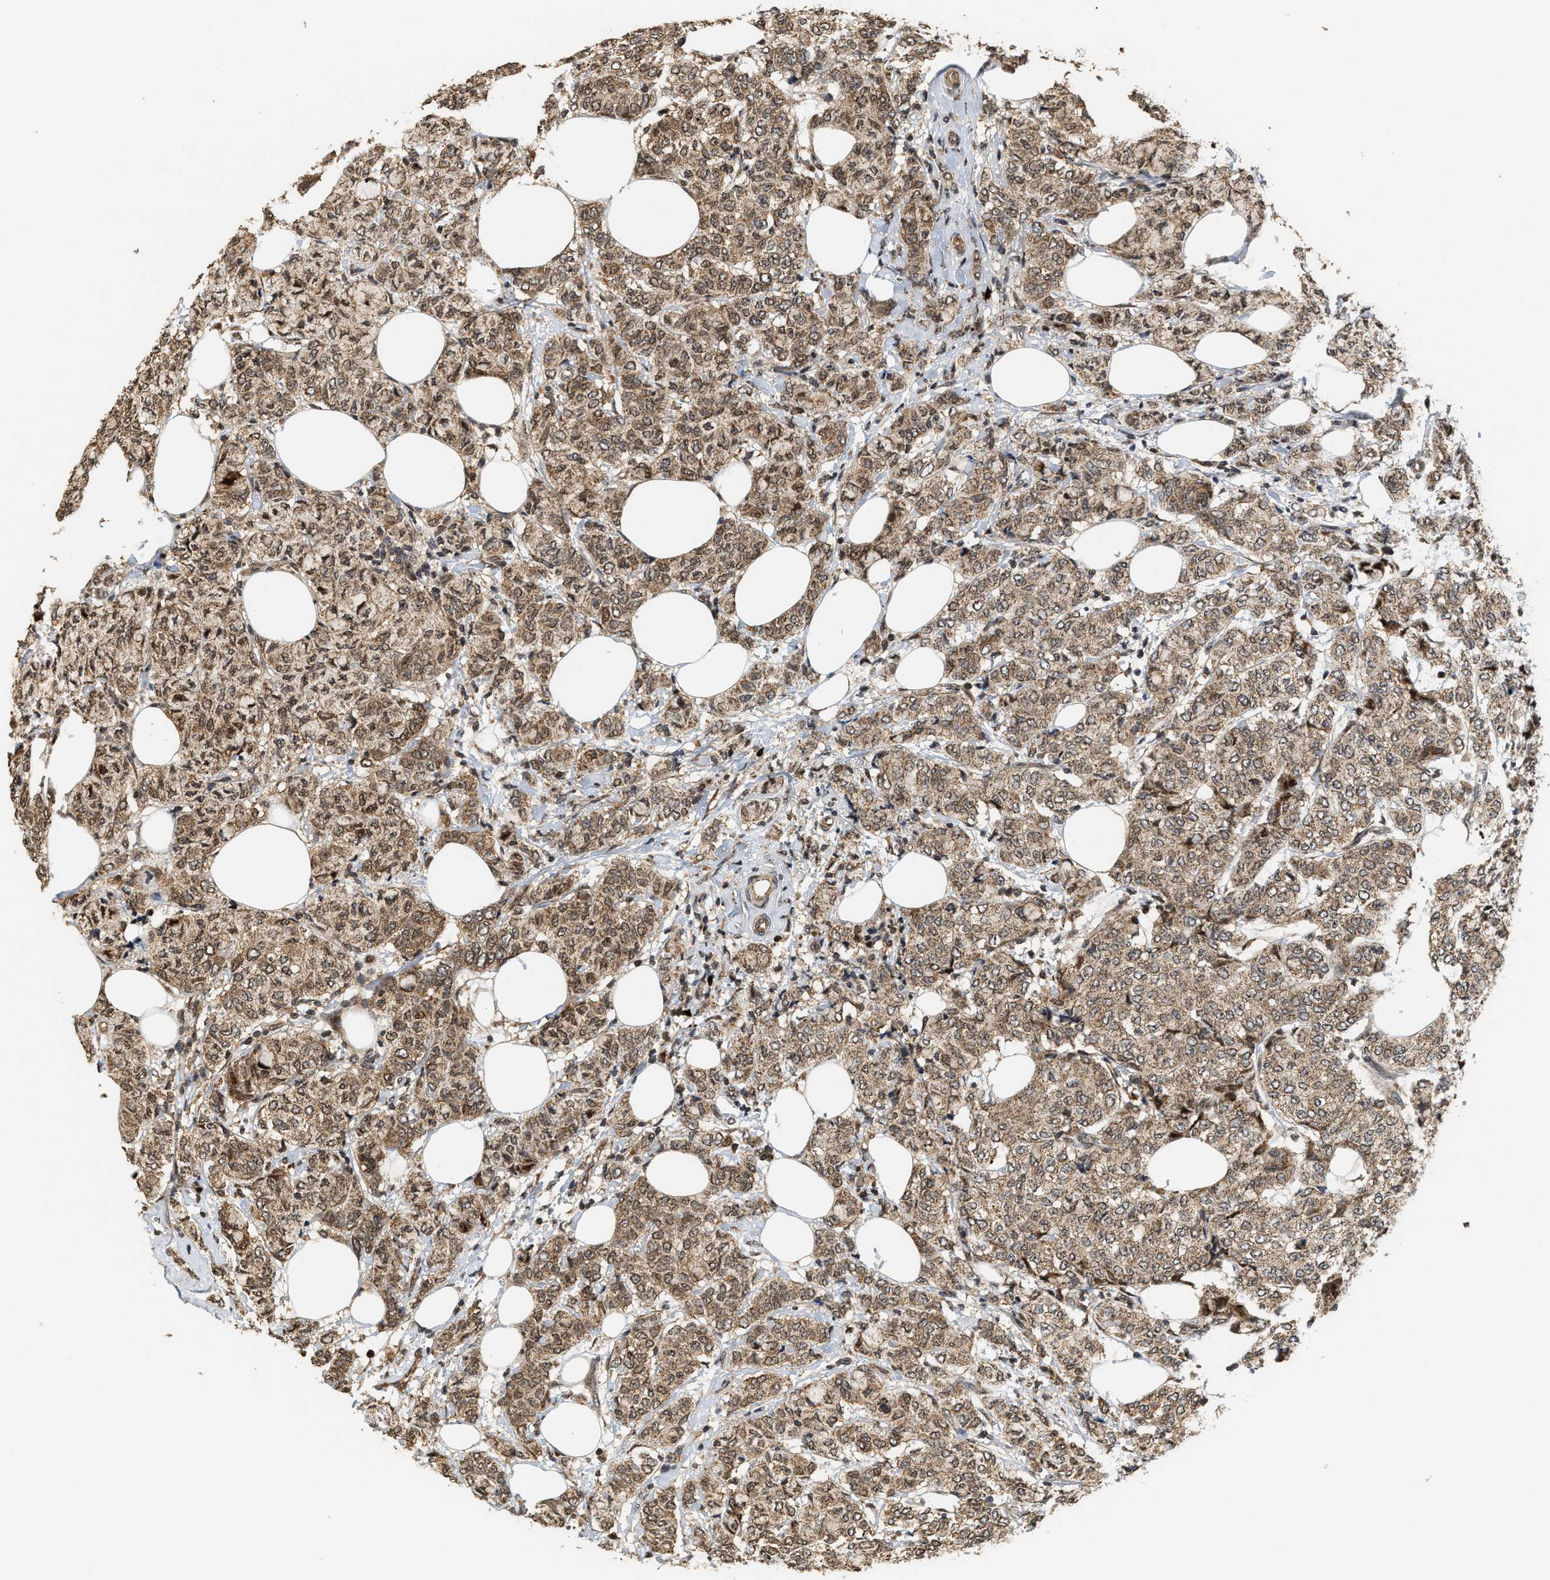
{"staining": {"intensity": "moderate", "quantity": ">75%", "location": "cytoplasmic/membranous,nuclear"}, "tissue": "breast cancer", "cell_type": "Tumor cells", "image_type": "cancer", "snomed": [{"axis": "morphology", "description": "Lobular carcinoma"}, {"axis": "topography", "description": "Breast"}], "caption": "This histopathology image shows immunohistochemistry (IHC) staining of human breast cancer (lobular carcinoma), with medium moderate cytoplasmic/membranous and nuclear positivity in approximately >75% of tumor cells.", "gene": "ELP2", "patient": {"sex": "female", "age": 60}}